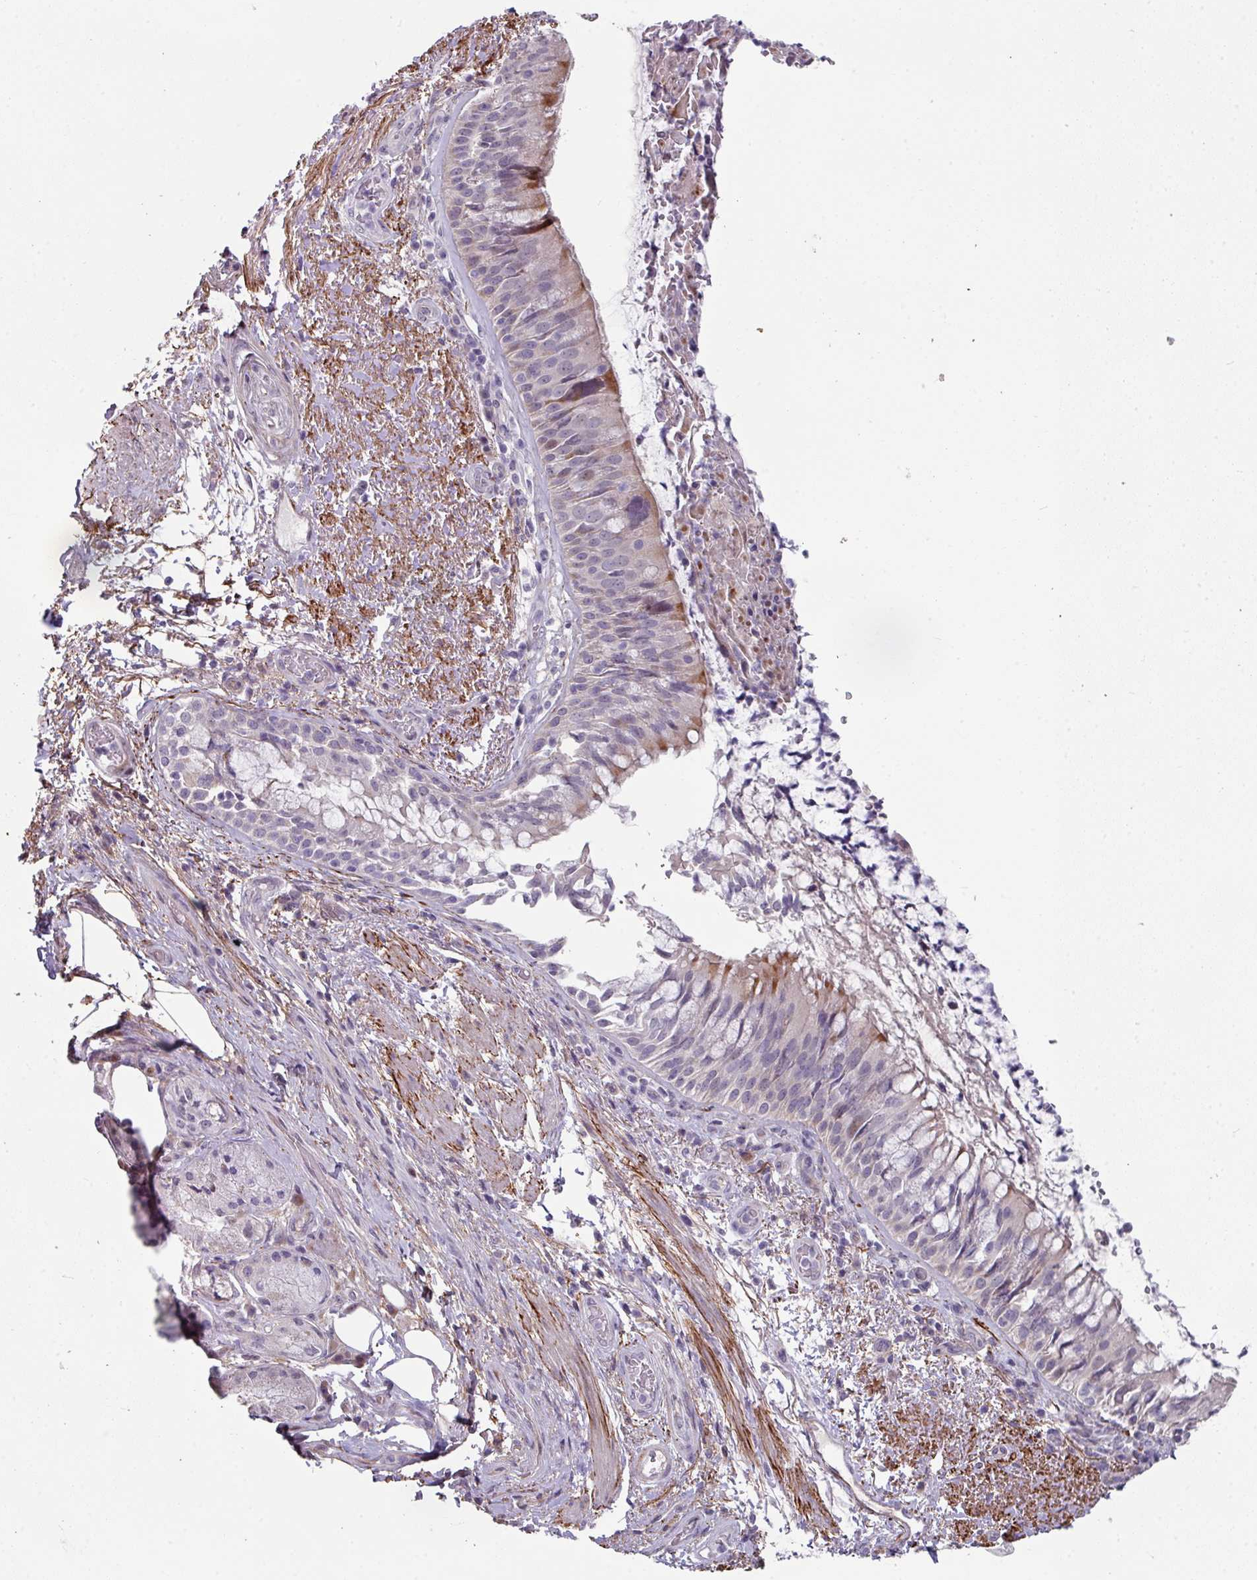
{"staining": {"intensity": "moderate", "quantity": "<25%", "location": "cytoplasmic/membranous"}, "tissue": "bronchus", "cell_type": "Respiratory epithelial cells", "image_type": "normal", "snomed": [{"axis": "morphology", "description": "Normal tissue, NOS"}, {"axis": "topography", "description": "Cartilage tissue"}, {"axis": "topography", "description": "Bronchus"}], "caption": "DAB immunohistochemical staining of unremarkable human bronchus demonstrates moderate cytoplasmic/membranous protein positivity in about <25% of respiratory epithelial cells. Nuclei are stained in blue.", "gene": "C2orf16", "patient": {"sex": "male", "age": 63}}